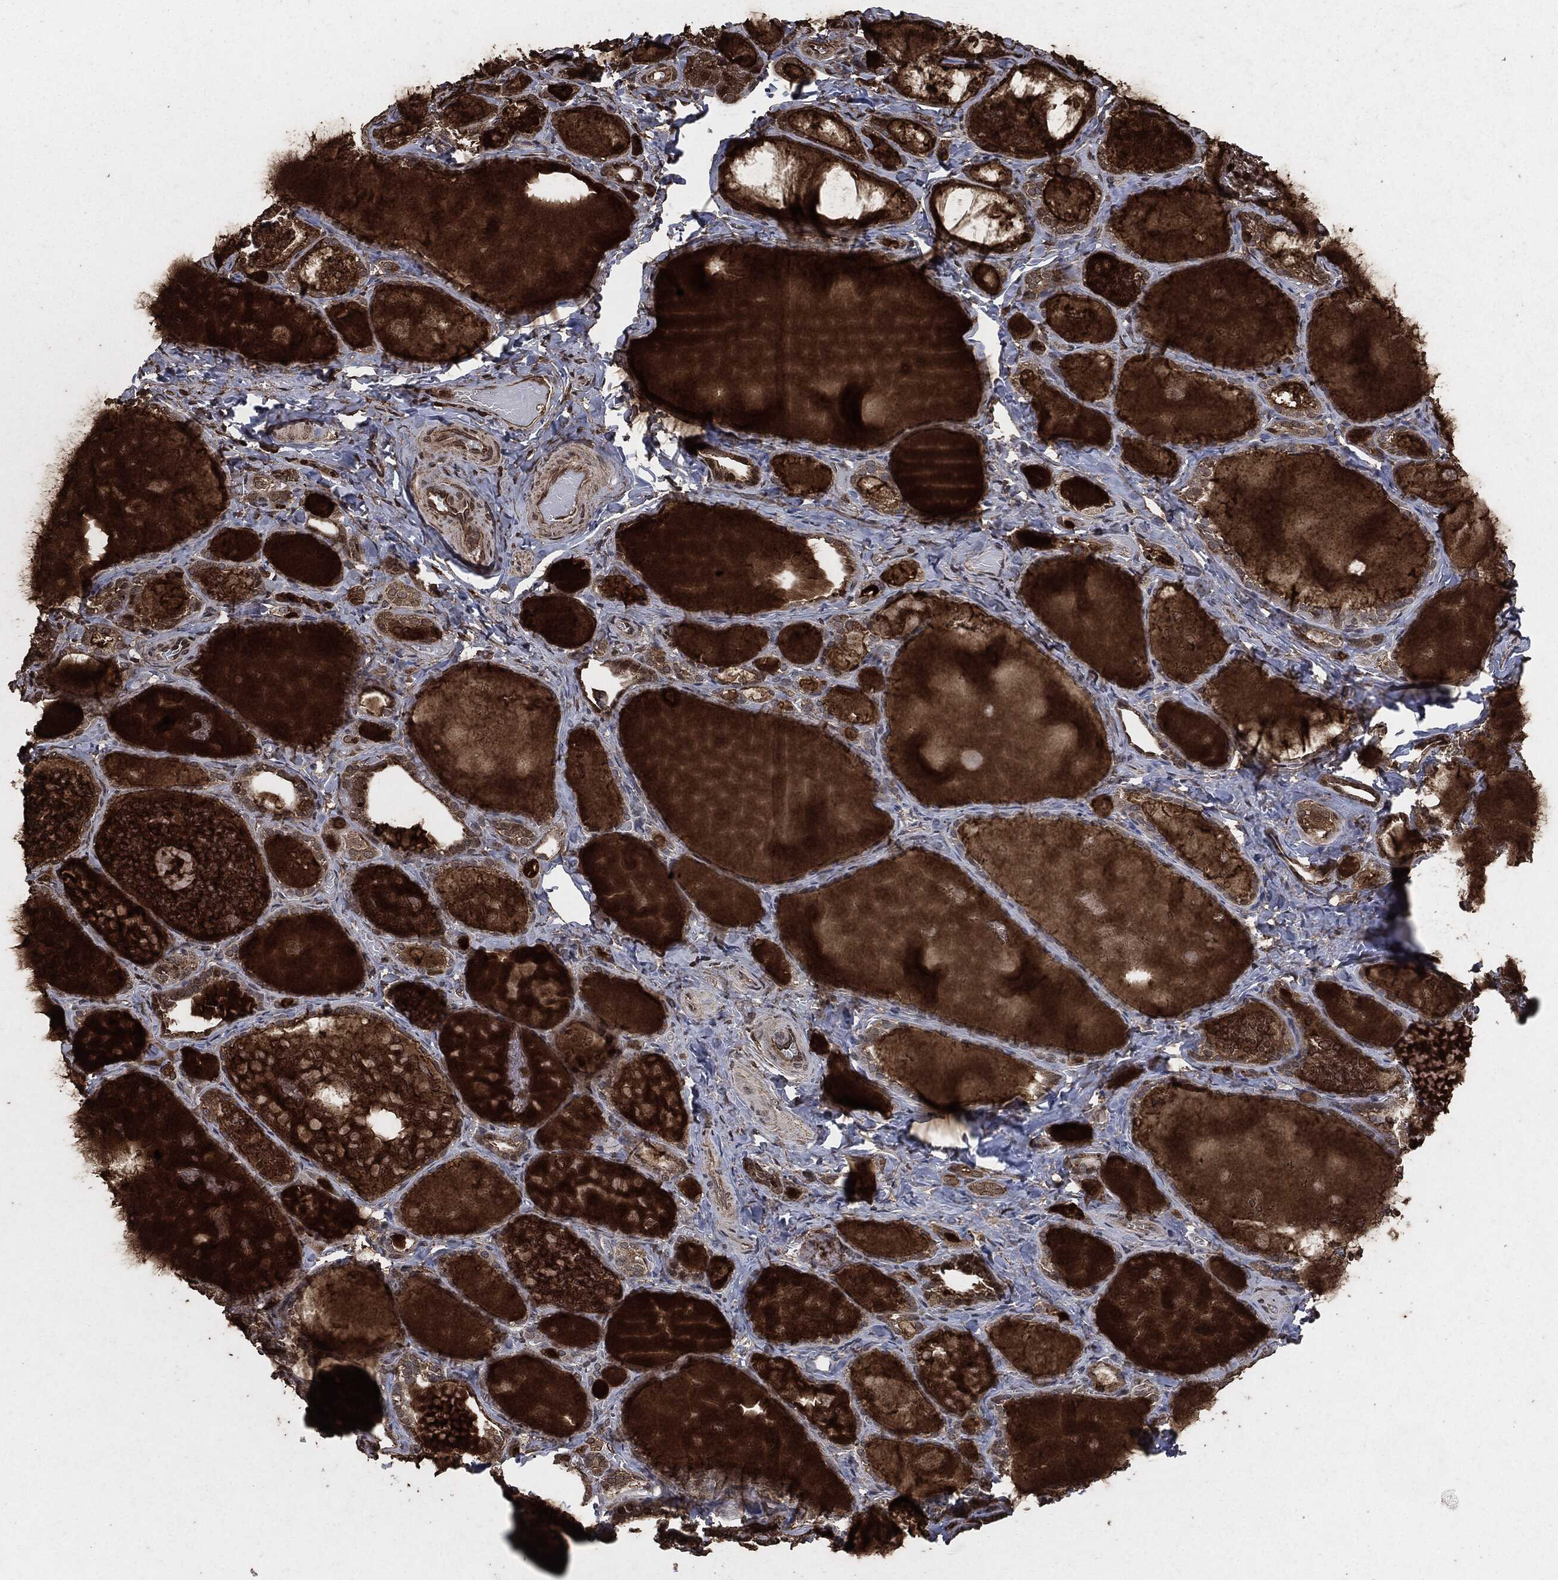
{"staining": {"intensity": "strong", "quantity": "25%-75%", "location": "cytoplasmic/membranous"}, "tissue": "thyroid gland", "cell_type": "Glandular cells", "image_type": "normal", "snomed": [{"axis": "morphology", "description": "Normal tissue, NOS"}, {"axis": "topography", "description": "Thyroid gland"}], "caption": "Approximately 25%-75% of glandular cells in benign thyroid gland demonstrate strong cytoplasmic/membranous protein expression as visualized by brown immunohistochemical staining.", "gene": "EGFR", "patient": {"sex": "female", "age": 56}}